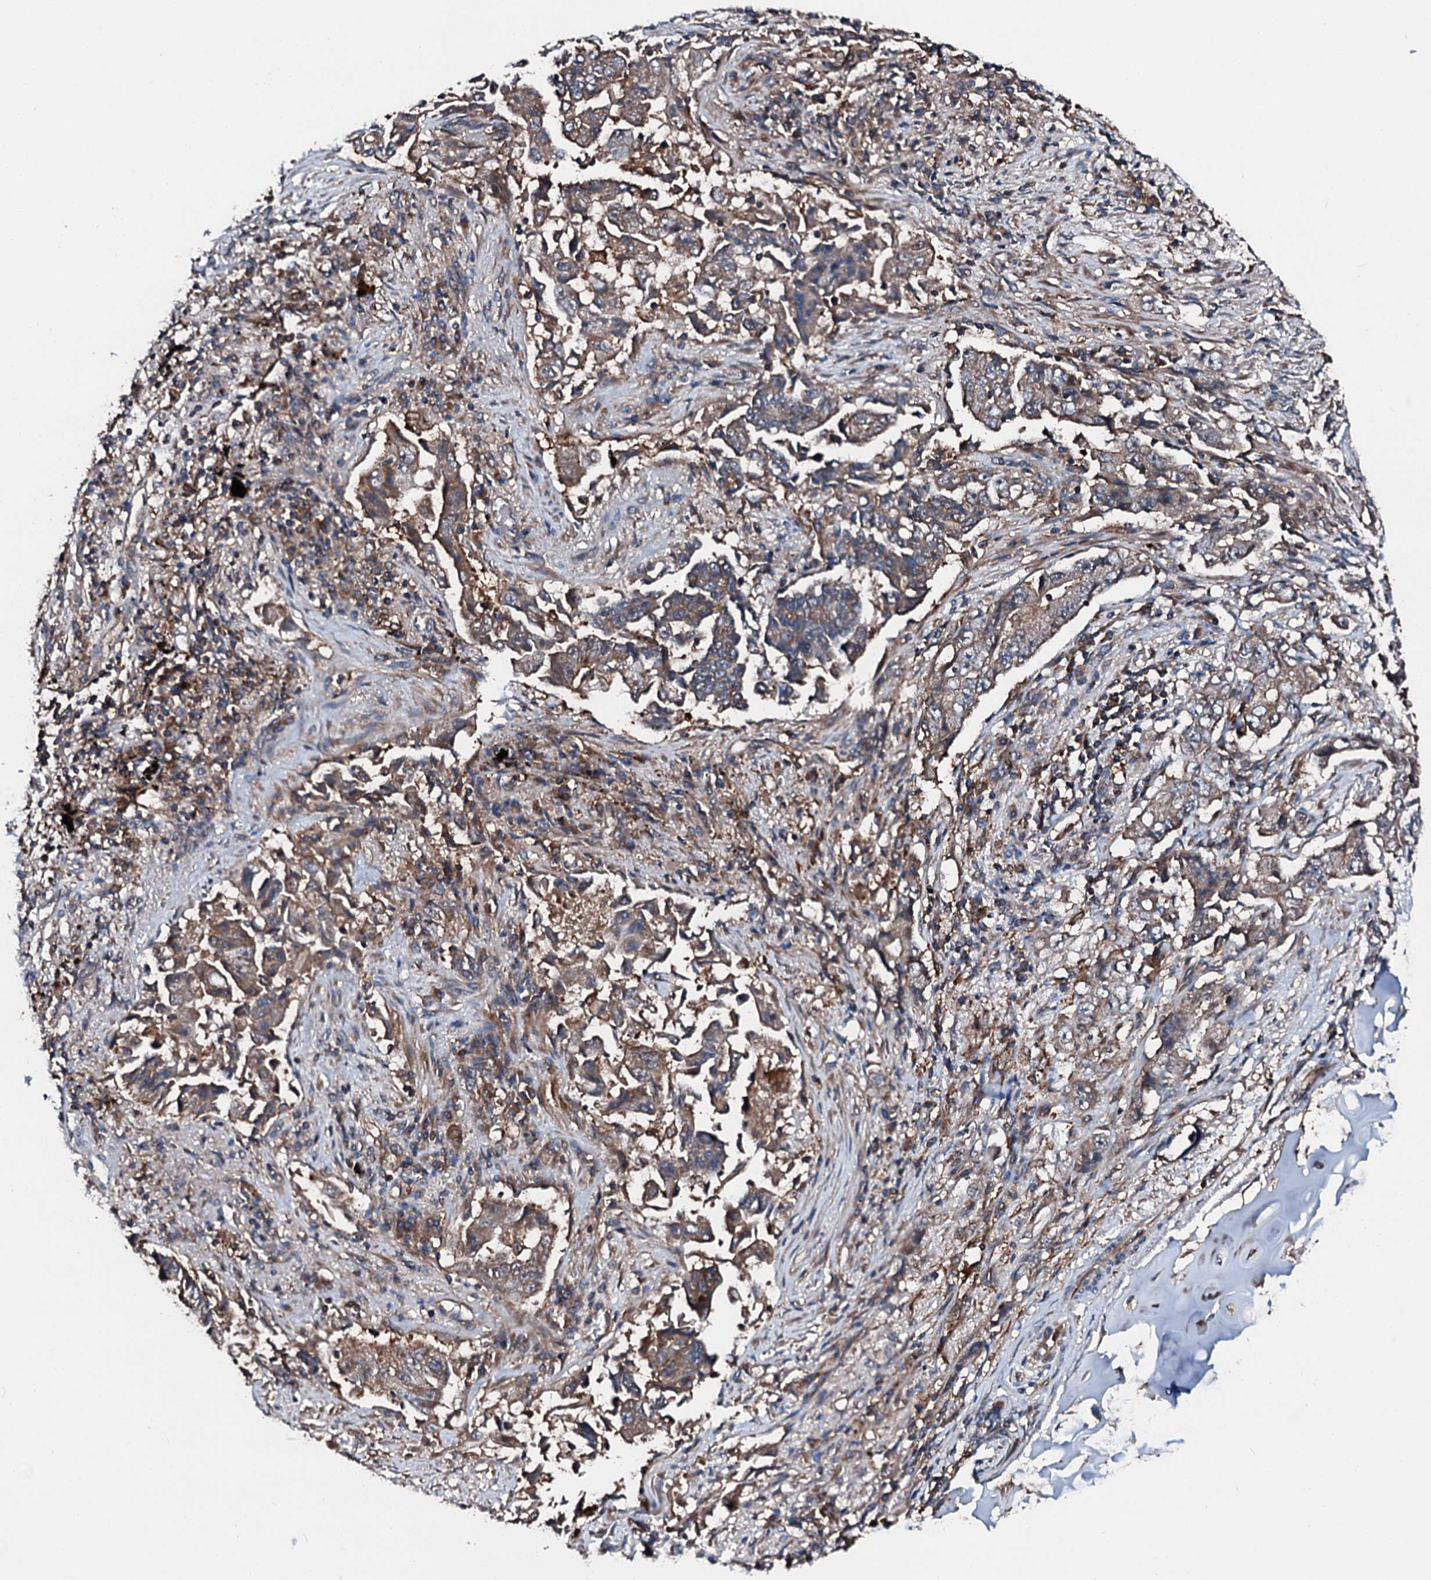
{"staining": {"intensity": "moderate", "quantity": ">75%", "location": "cytoplasmic/membranous"}, "tissue": "lung cancer", "cell_type": "Tumor cells", "image_type": "cancer", "snomed": [{"axis": "morphology", "description": "Adenocarcinoma, NOS"}, {"axis": "topography", "description": "Lung"}], "caption": "Immunohistochemistry (DAB (3,3'-diaminobenzidine)) staining of lung adenocarcinoma reveals moderate cytoplasmic/membranous protein staining in approximately >75% of tumor cells.", "gene": "FGD4", "patient": {"sex": "female", "age": 51}}